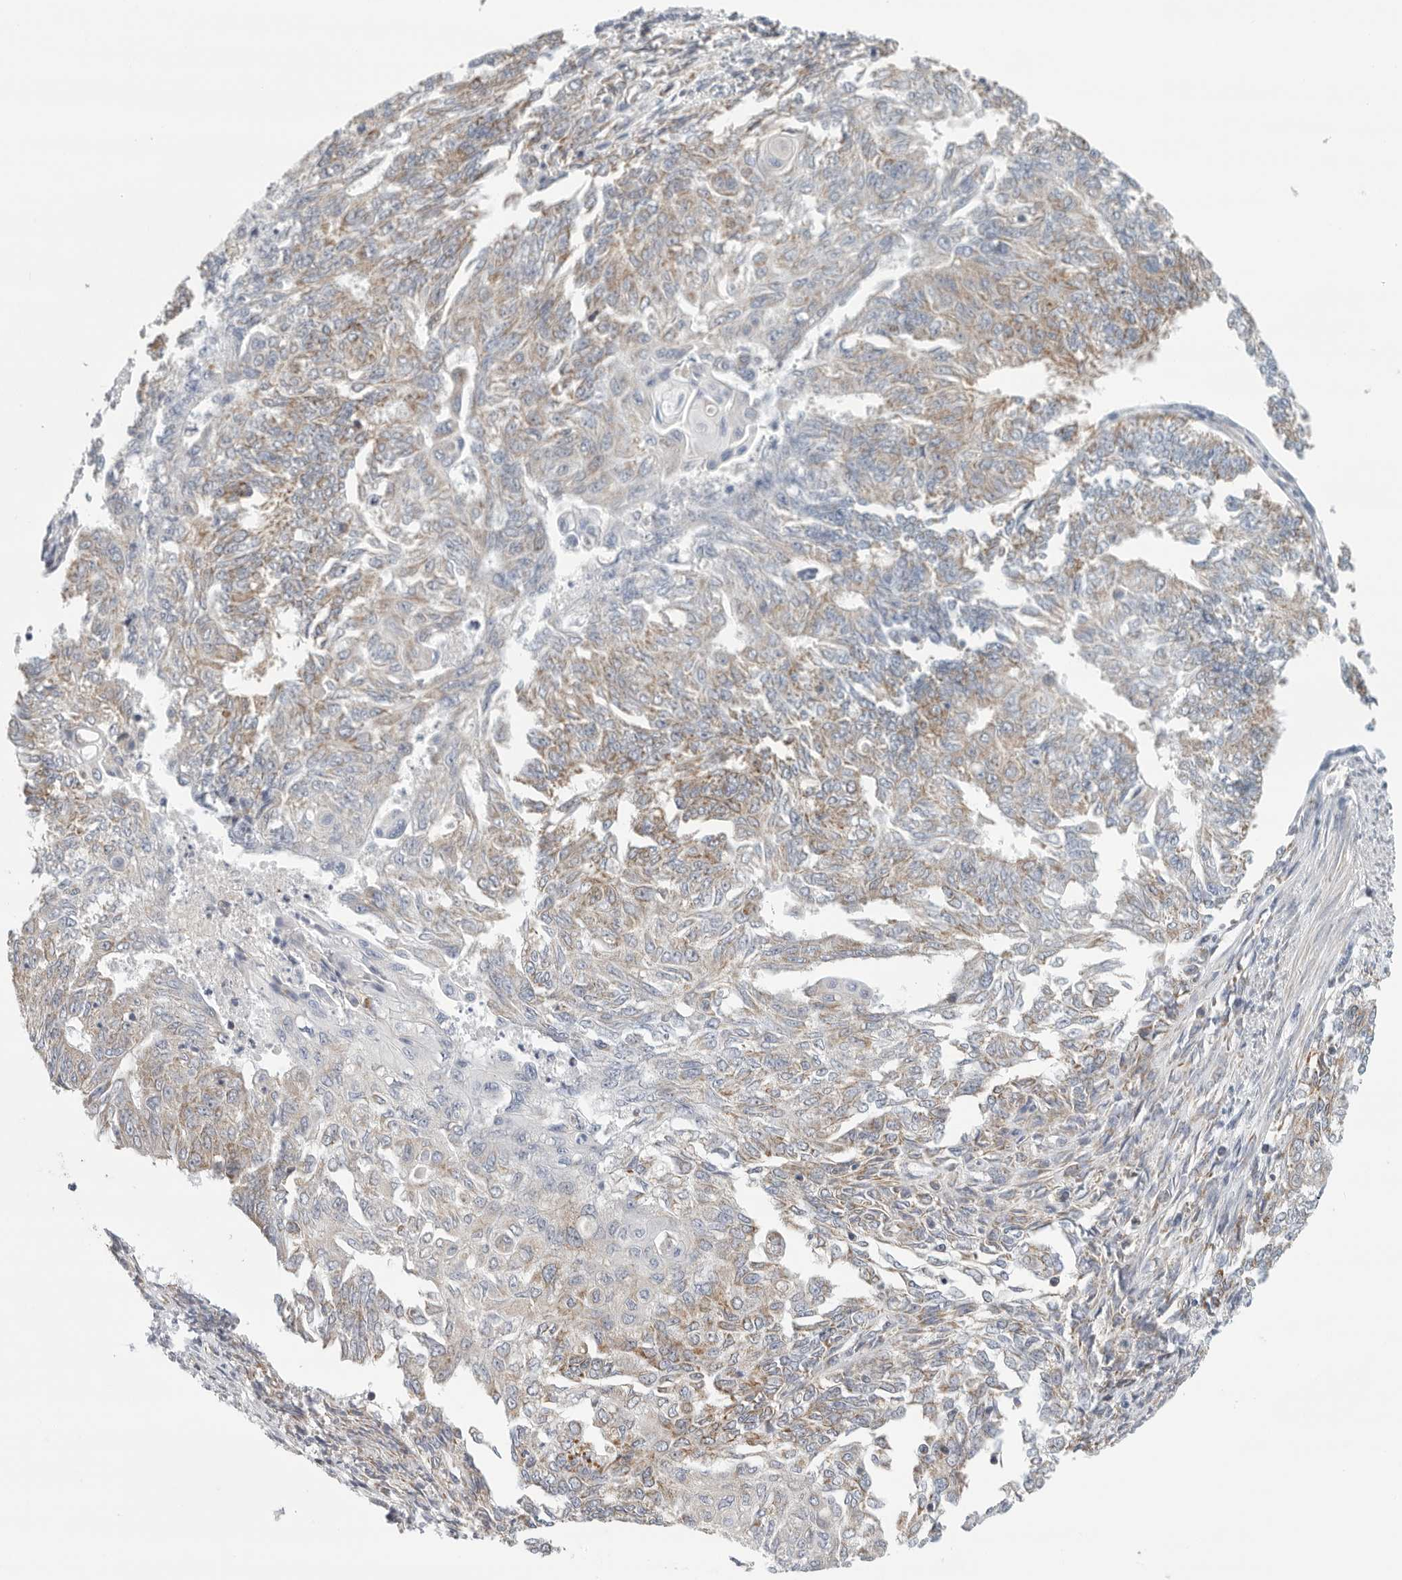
{"staining": {"intensity": "weak", "quantity": "25%-75%", "location": "cytoplasmic/membranous"}, "tissue": "endometrial cancer", "cell_type": "Tumor cells", "image_type": "cancer", "snomed": [{"axis": "morphology", "description": "Adenocarcinoma, NOS"}, {"axis": "topography", "description": "Endometrium"}], "caption": "This histopathology image displays immunohistochemistry staining of endometrial cancer (adenocarcinoma), with low weak cytoplasmic/membranous positivity in about 25%-75% of tumor cells.", "gene": "FKBP8", "patient": {"sex": "female", "age": 32}}